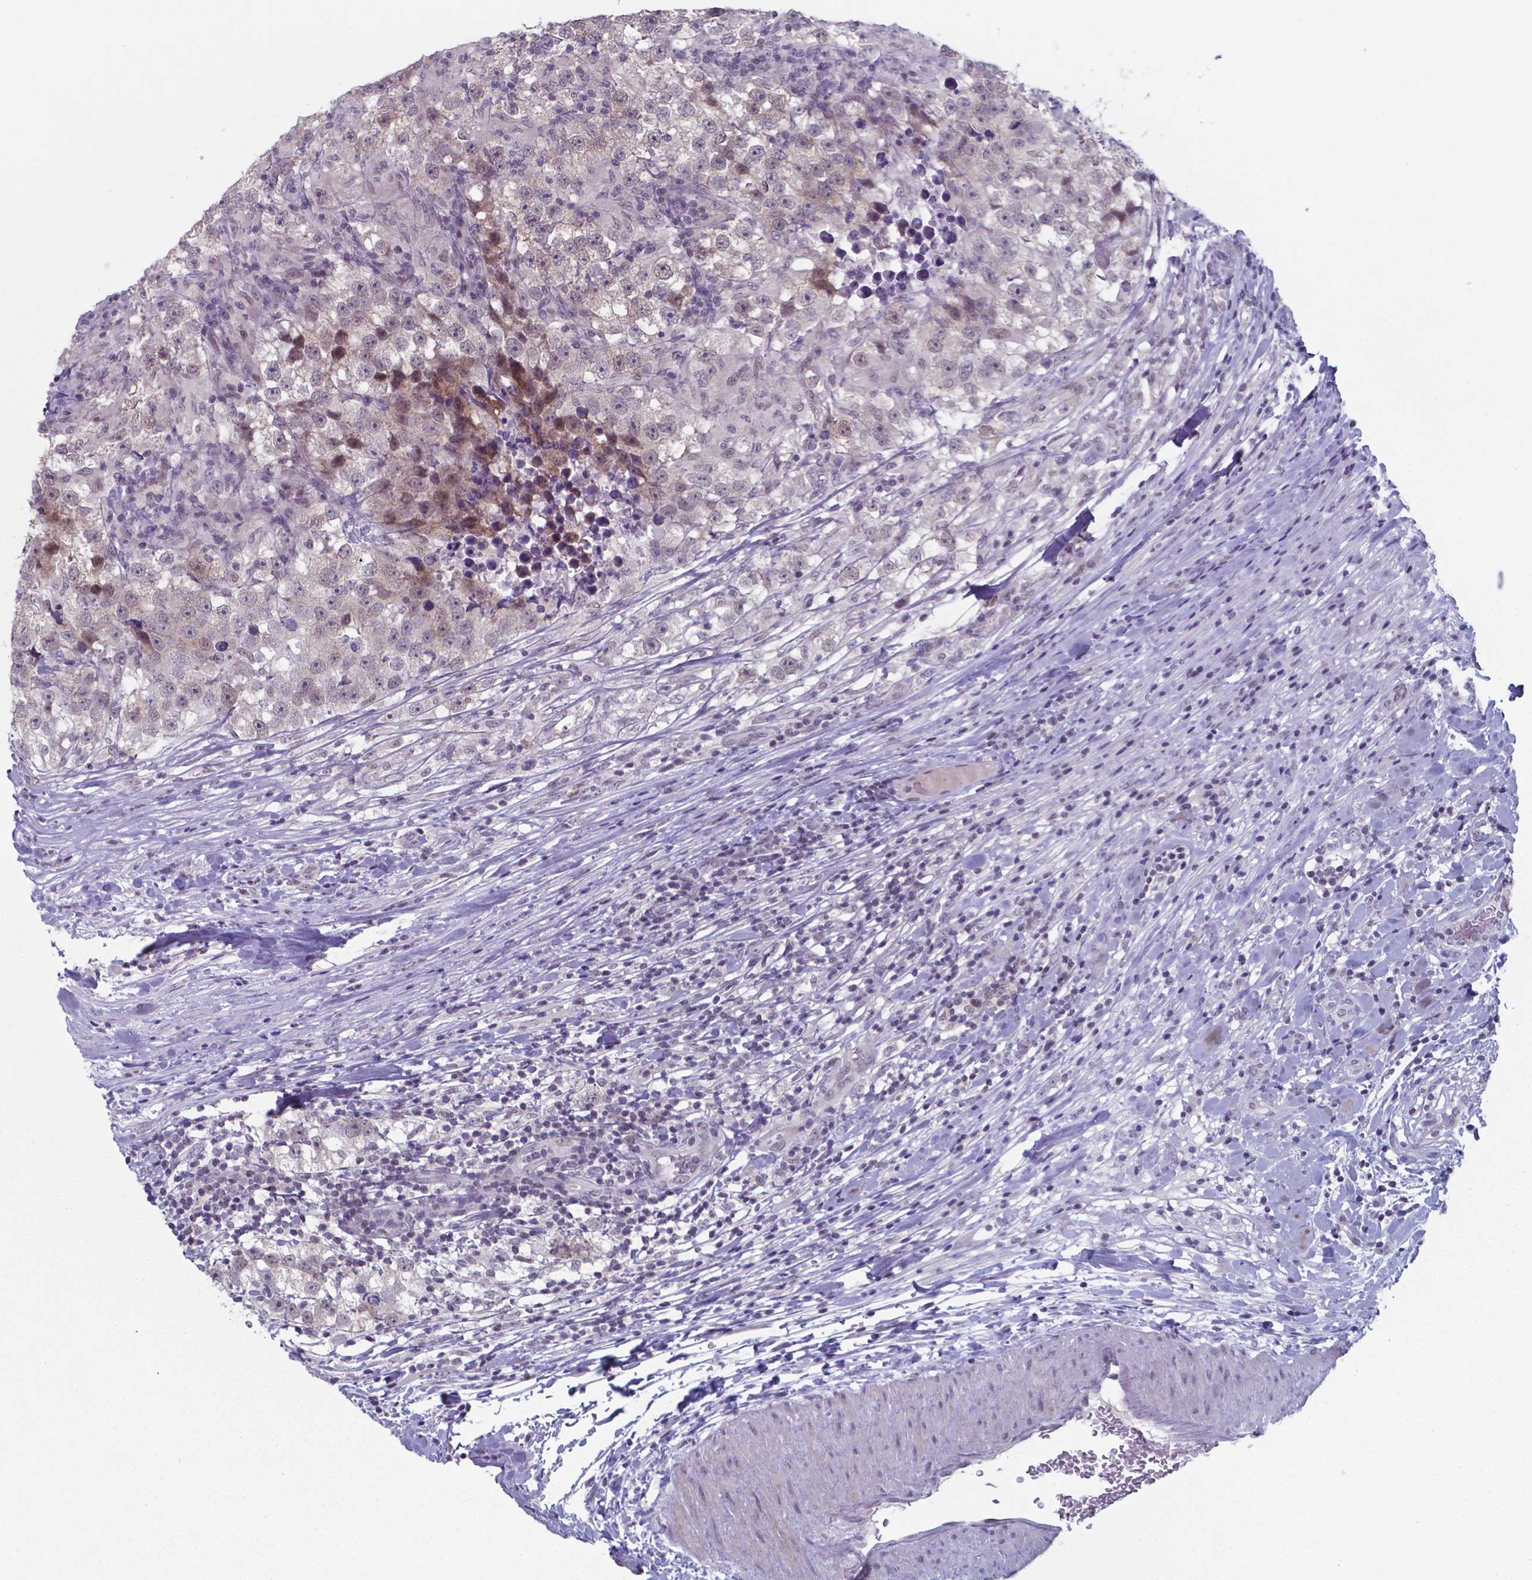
{"staining": {"intensity": "moderate", "quantity": "<25%", "location": "nuclear"}, "tissue": "testis cancer", "cell_type": "Tumor cells", "image_type": "cancer", "snomed": [{"axis": "morphology", "description": "Seminoma, NOS"}, {"axis": "topography", "description": "Testis"}], "caption": "A histopathology image of testis cancer (seminoma) stained for a protein demonstrates moderate nuclear brown staining in tumor cells.", "gene": "TDP2", "patient": {"sex": "male", "age": 46}}